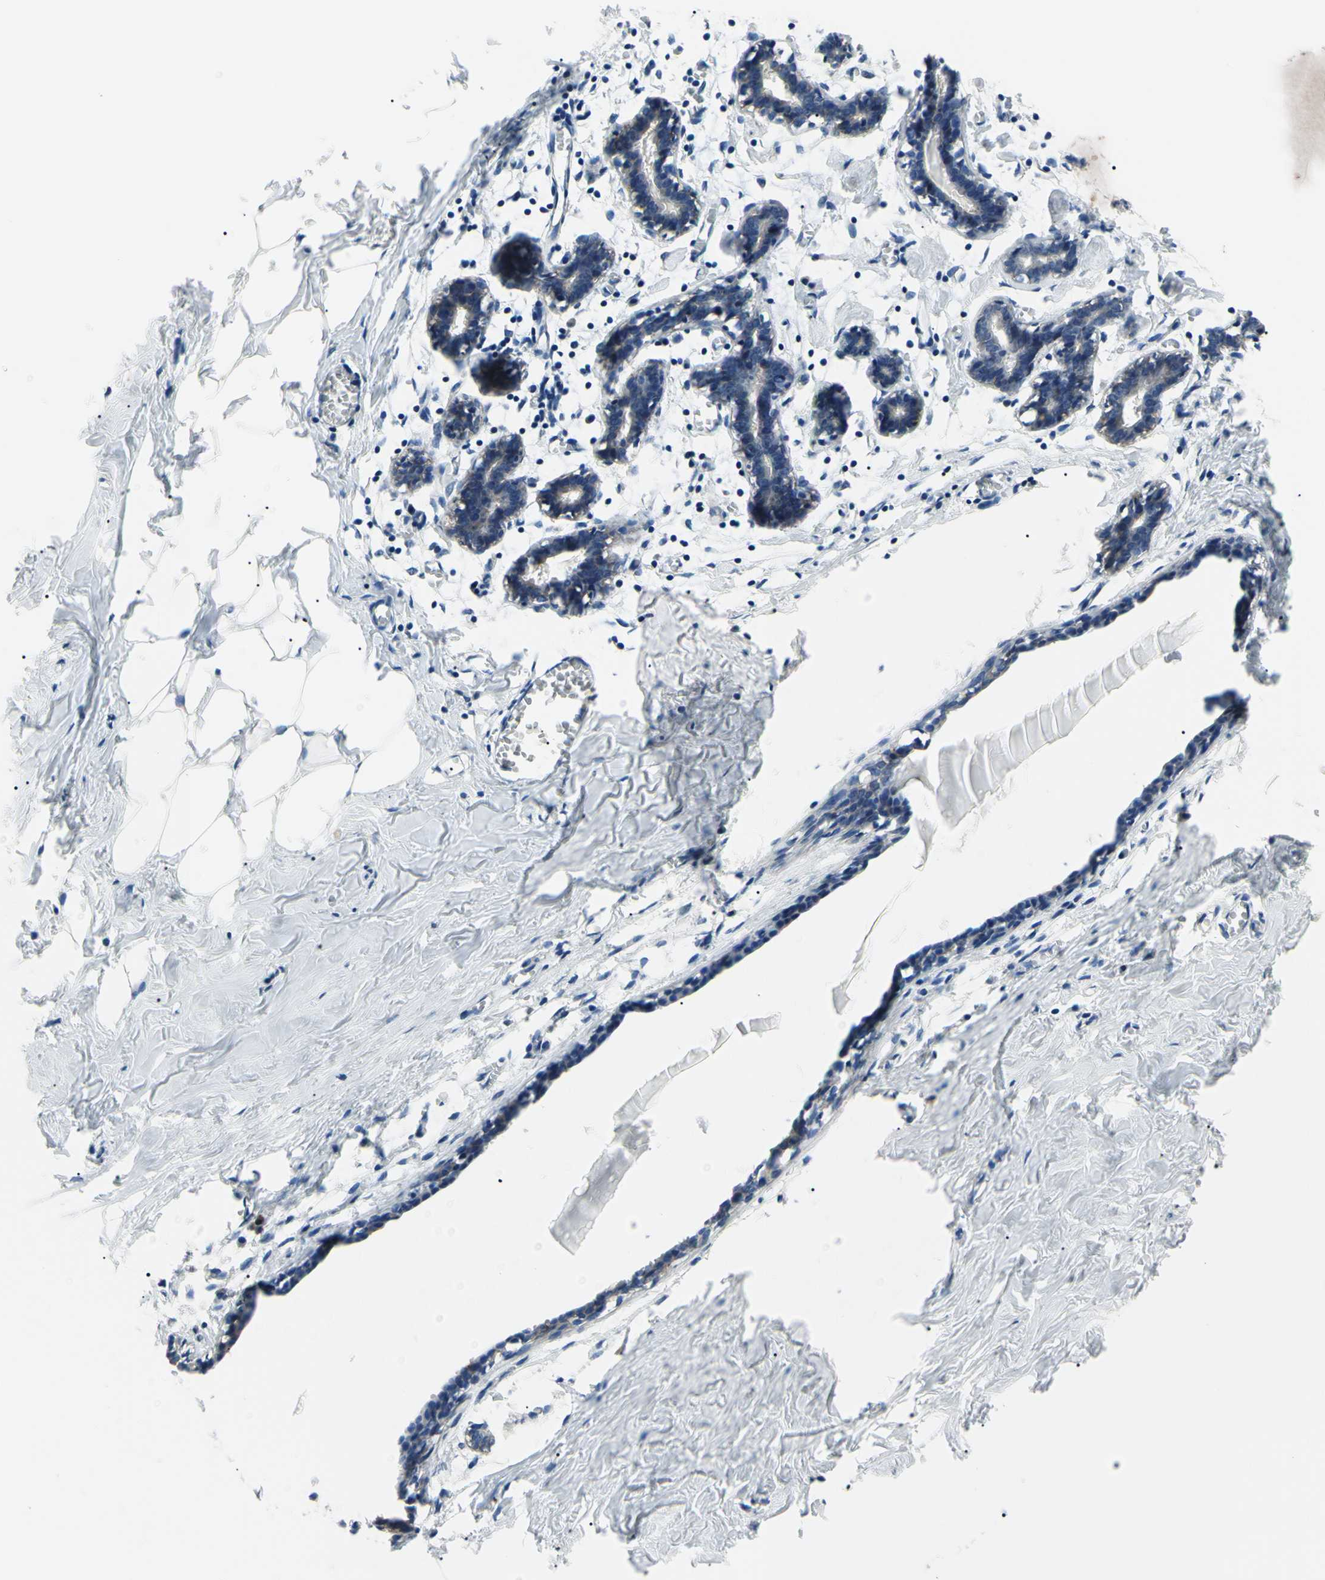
{"staining": {"intensity": "negative", "quantity": "none", "location": "none"}, "tissue": "breast", "cell_type": "Adipocytes", "image_type": "normal", "snomed": [{"axis": "morphology", "description": "Normal tissue, NOS"}, {"axis": "topography", "description": "Breast"}], "caption": "Breast was stained to show a protein in brown. There is no significant staining in adipocytes. The staining is performed using DAB (3,3'-diaminobenzidine) brown chromogen with nuclei counter-stained in using hematoxylin.", "gene": "SVIL", "patient": {"sex": "female", "age": 27}}